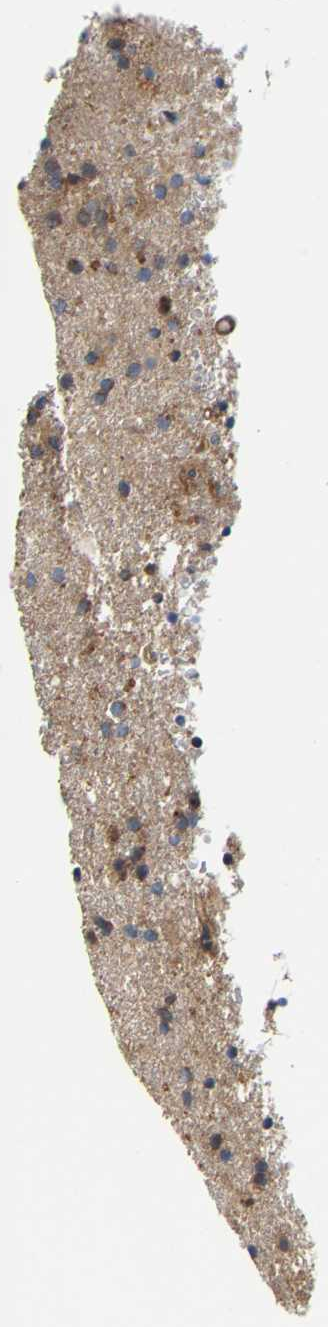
{"staining": {"intensity": "weak", "quantity": "<25%", "location": "cytoplasmic/membranous"}, "tissue": "glioma", "cell_type": "Tumor cells", "image_type": "cancer", "snomed": [{"axis": "morphology", "description": "Glioma, malignant, Low grade"}, {"axis": "topography", "description": "Brain"}], "caption": "Immunohistochemistry image of neoplastic tissue: glioma stained with DAB displays no significant protein positivity in tumor cells.", "gene": "KASH5", "patient": {"sex": "male", "age": 65}}